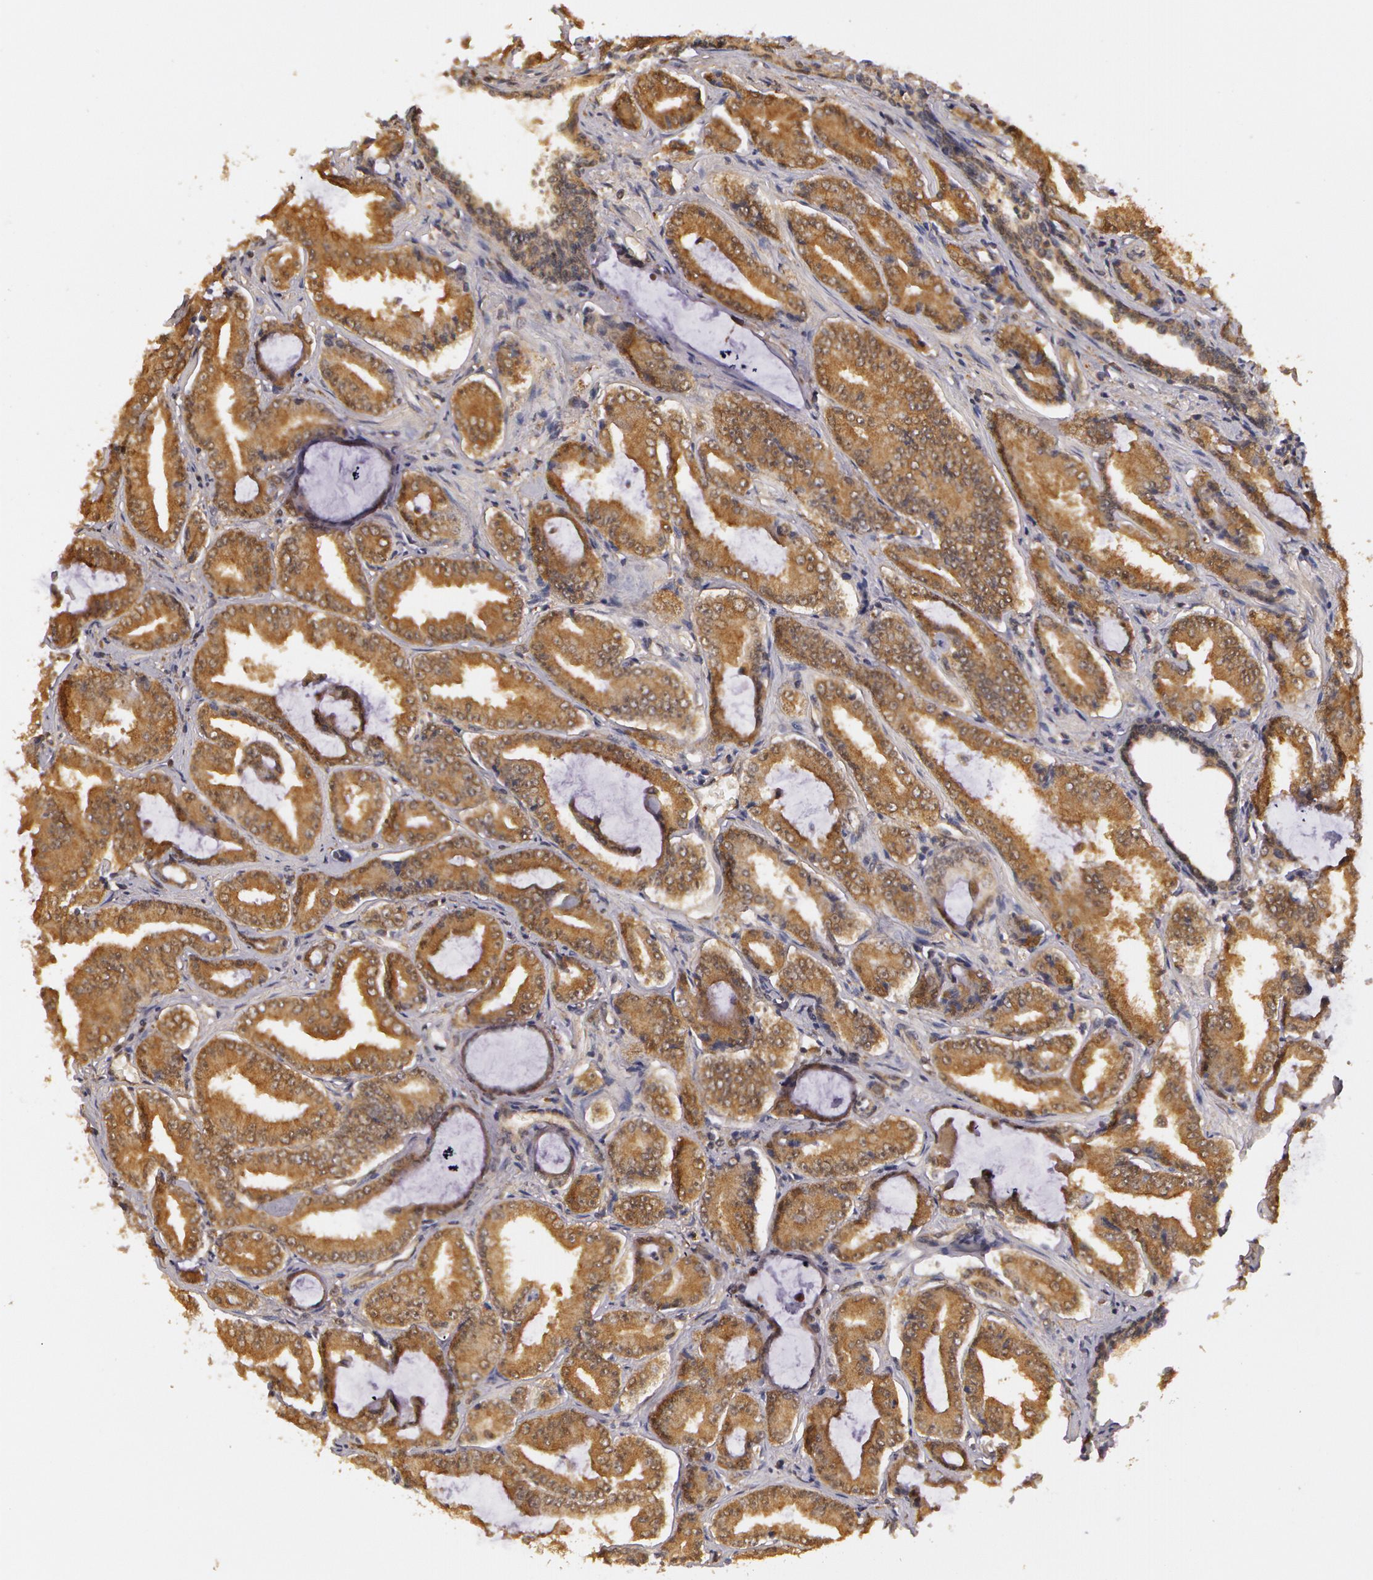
{"staining": {"intensity": "weak", "quantity": ">75%", "location": "cytoplasmic/membranous"}, "tissue": "prostate cancer", "cell_type": "Tumor cells", "image_type": "cancer", "snomed": [{"axis": "morphology", "description": "Adenocarcinoma, Low grade"}, {"axis": "topography", "description": "Prostate"}], "caption": "This is a photomicrograph of immunohistochemistry (IHC) staining of prostate adenocarcinoma (low-grade), which shows weak positivity in the cytoplasmic/membranous of tumor cells.", "gene": "AHSA1", "patient": {"sex": "male", "age": 65}}